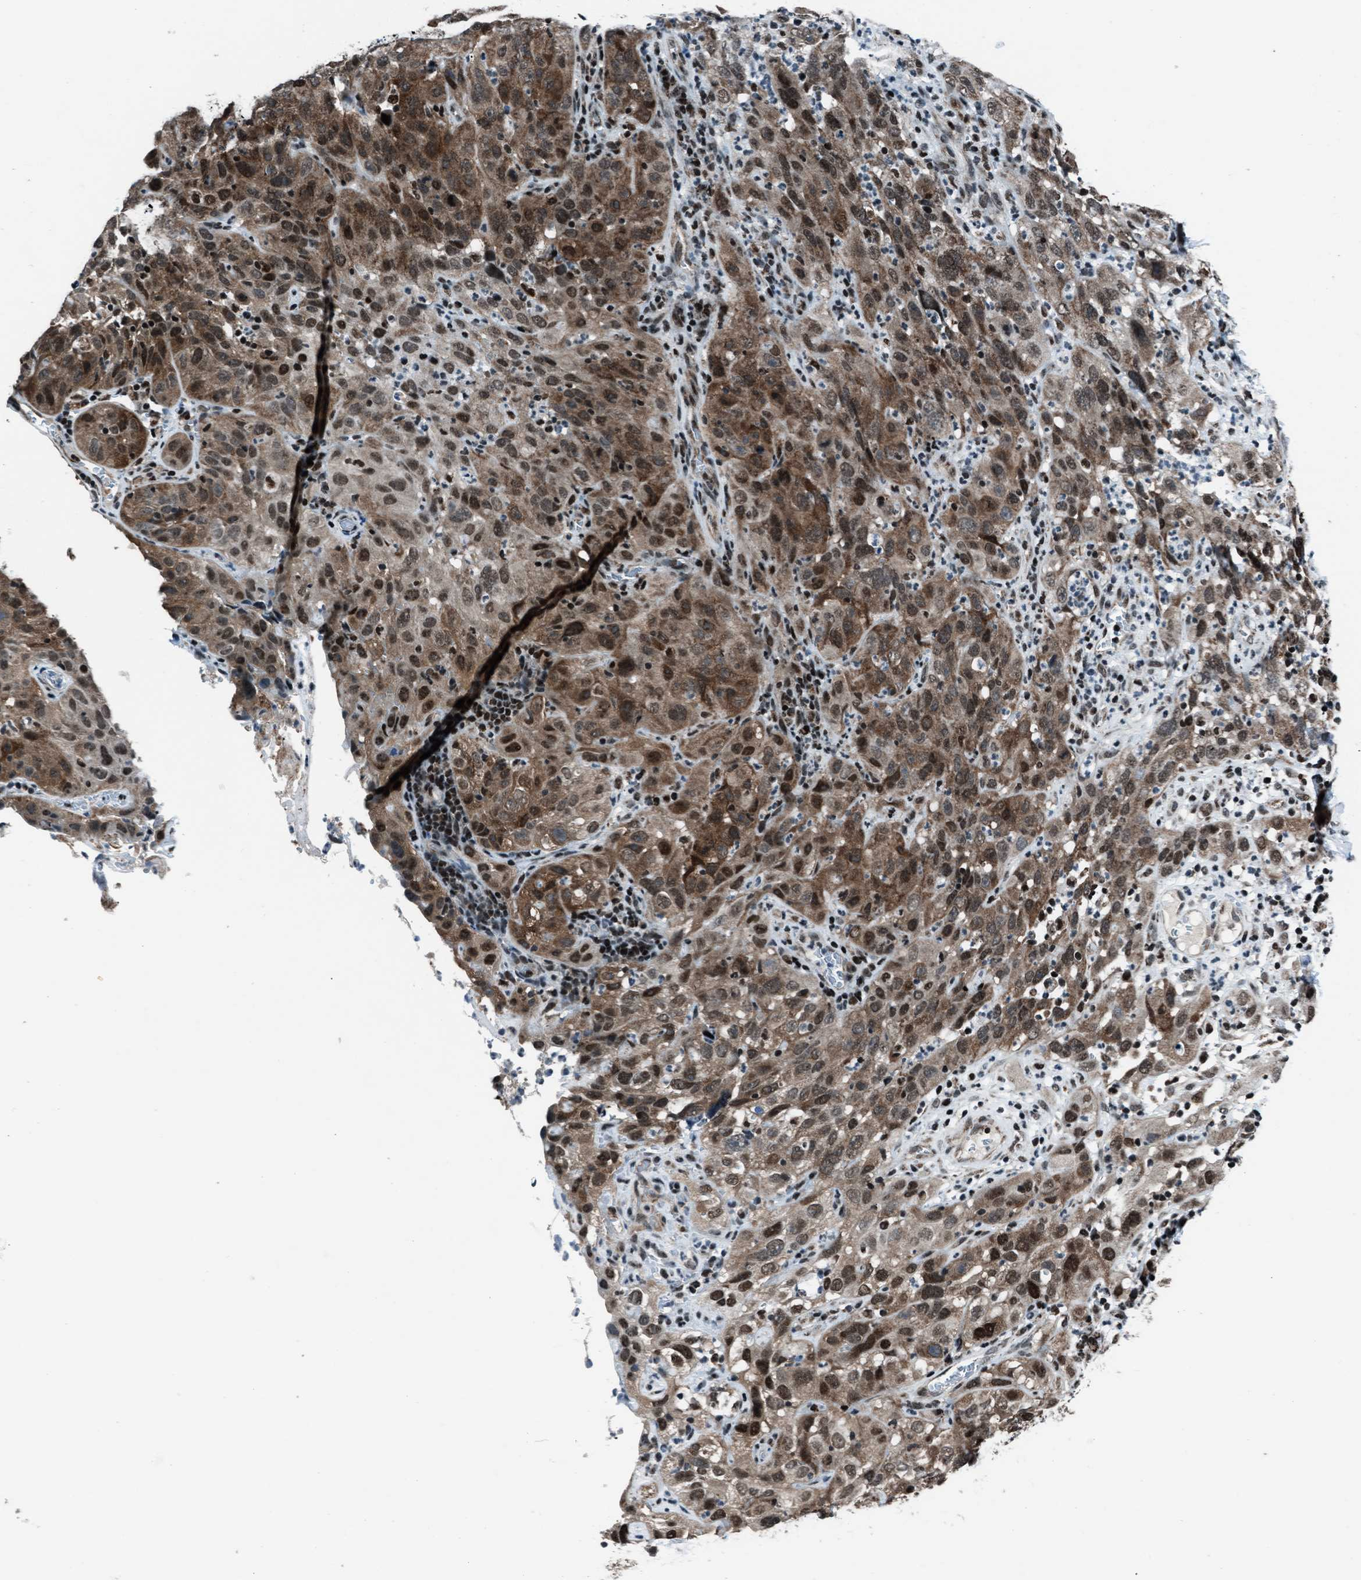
{"staining": {"intensity": "moderate", "quantity": ">75%", "location": "cytoplasmic/membranous,nuclear"}, "tissue": "cervical cancer", "cell_type": "Tumor cells", "image_type": "cancer", "snomed": [{"axis": "morphology", "description": "Squamous cell carcinoma, NOS"}, {"axis": "topography", "description": "Cervix"}], "caption": "Tumor cells reveal medium levels of moderate cytoplasmic/membranous and nuclear positivity in approximately >75% of cells in human cervical cancer.", "gene": "MORC3", "patient": {"sex": "female", "age": 32}}